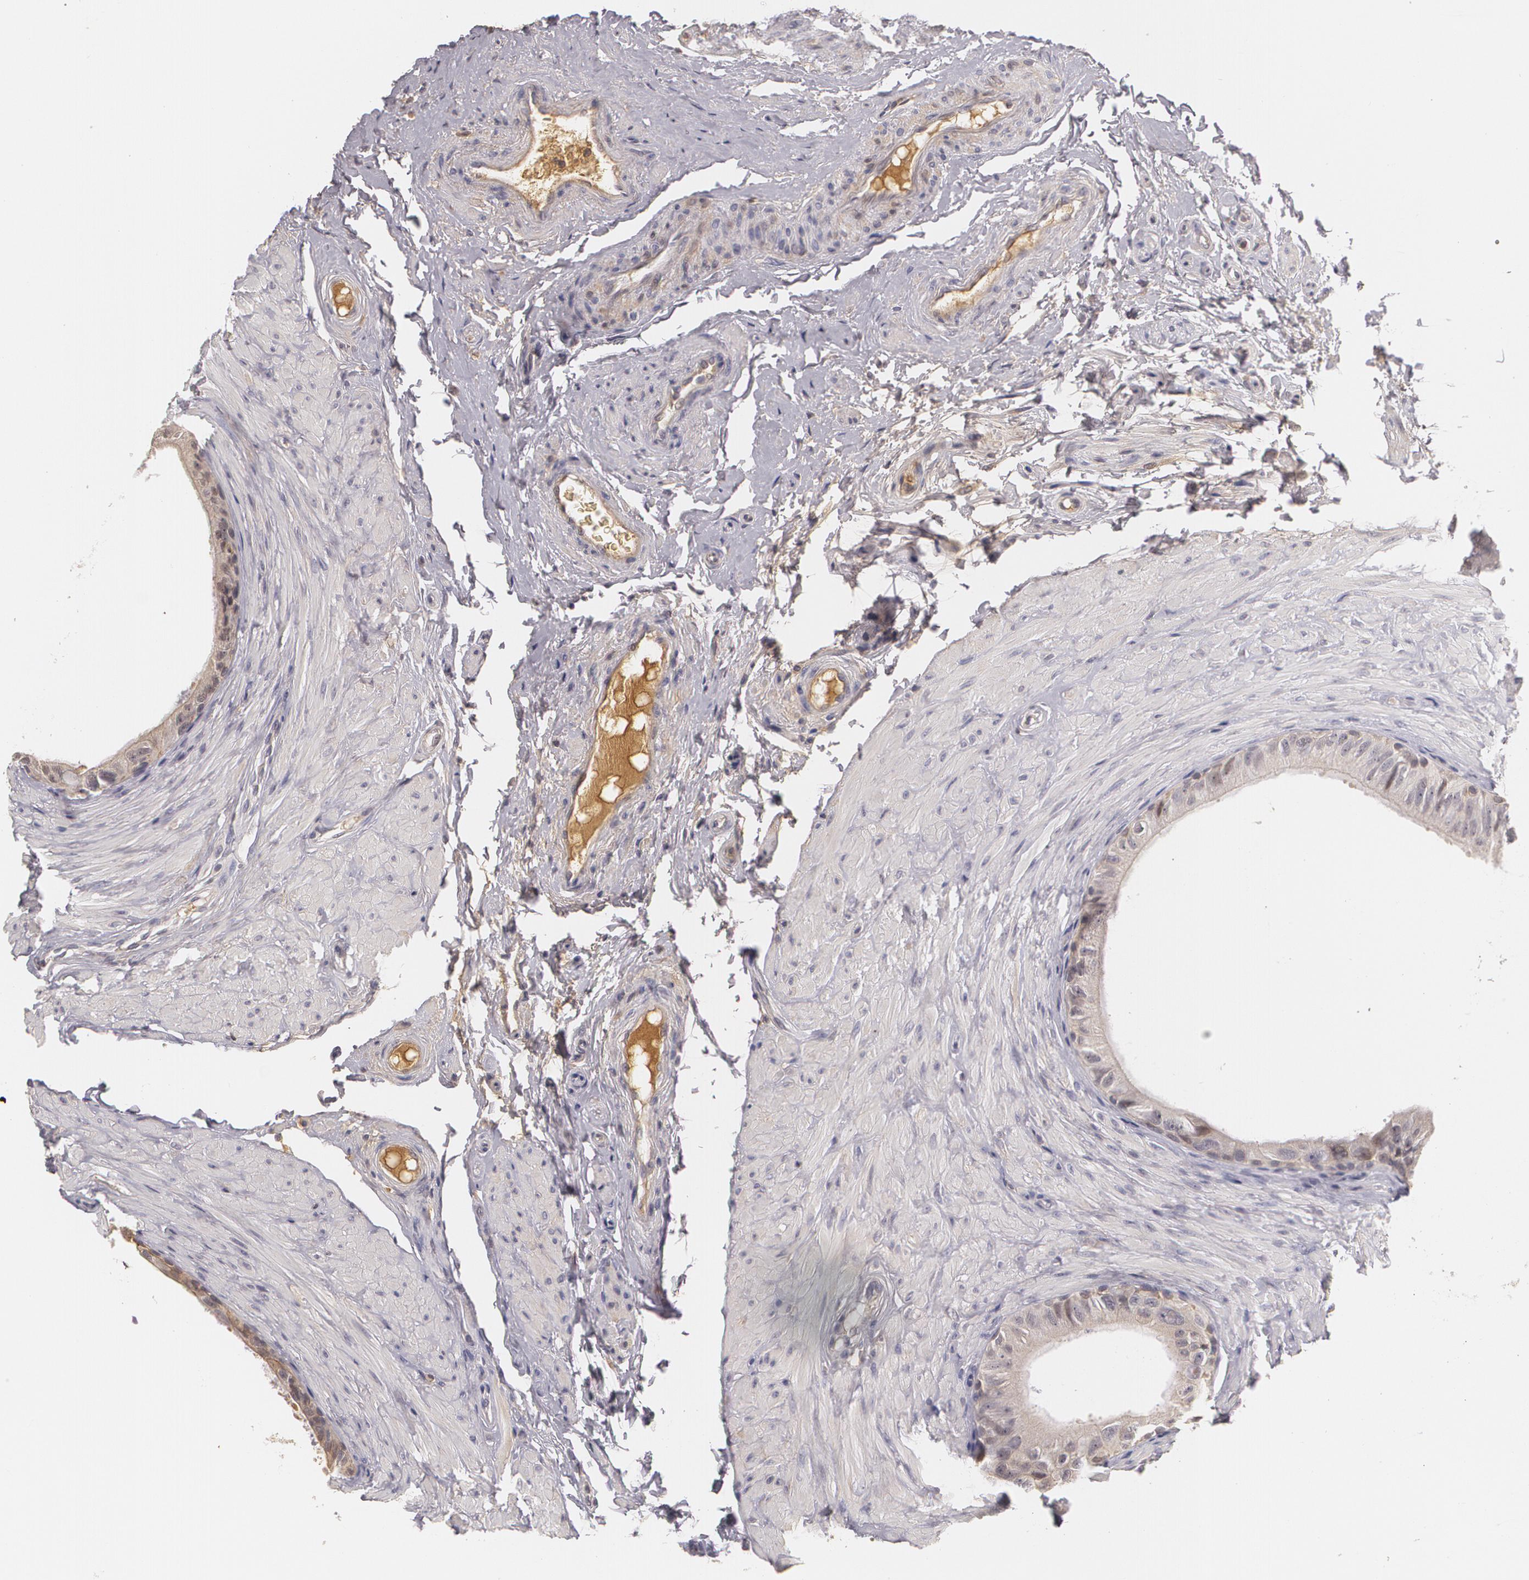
{"staining": {"intensity": "moderate", "quantity": ">75%", "location": "cytoplasmic/membranous"}, "tissue": "epididymis", "cell_type": "Glandular cells", "image_type": "normal", "snomed": [{"axis": "morphology", "description": "Normal tissue, NOS"}, {"axis": "topography", "description": "Epididymis"}], "caption": "Immunohistochemistry histopathology image of normal epididymis: epididymis stained using immunohistochemistry (IHC) exhibits medium levels of moderate protein expression localized specifically in the cytoplasmic/membranous of glandular cells, appearing as a cytoplasmic/membranous brown color.", "gene": "LRG1", "patient": {"sex": "male", "age": 68}}